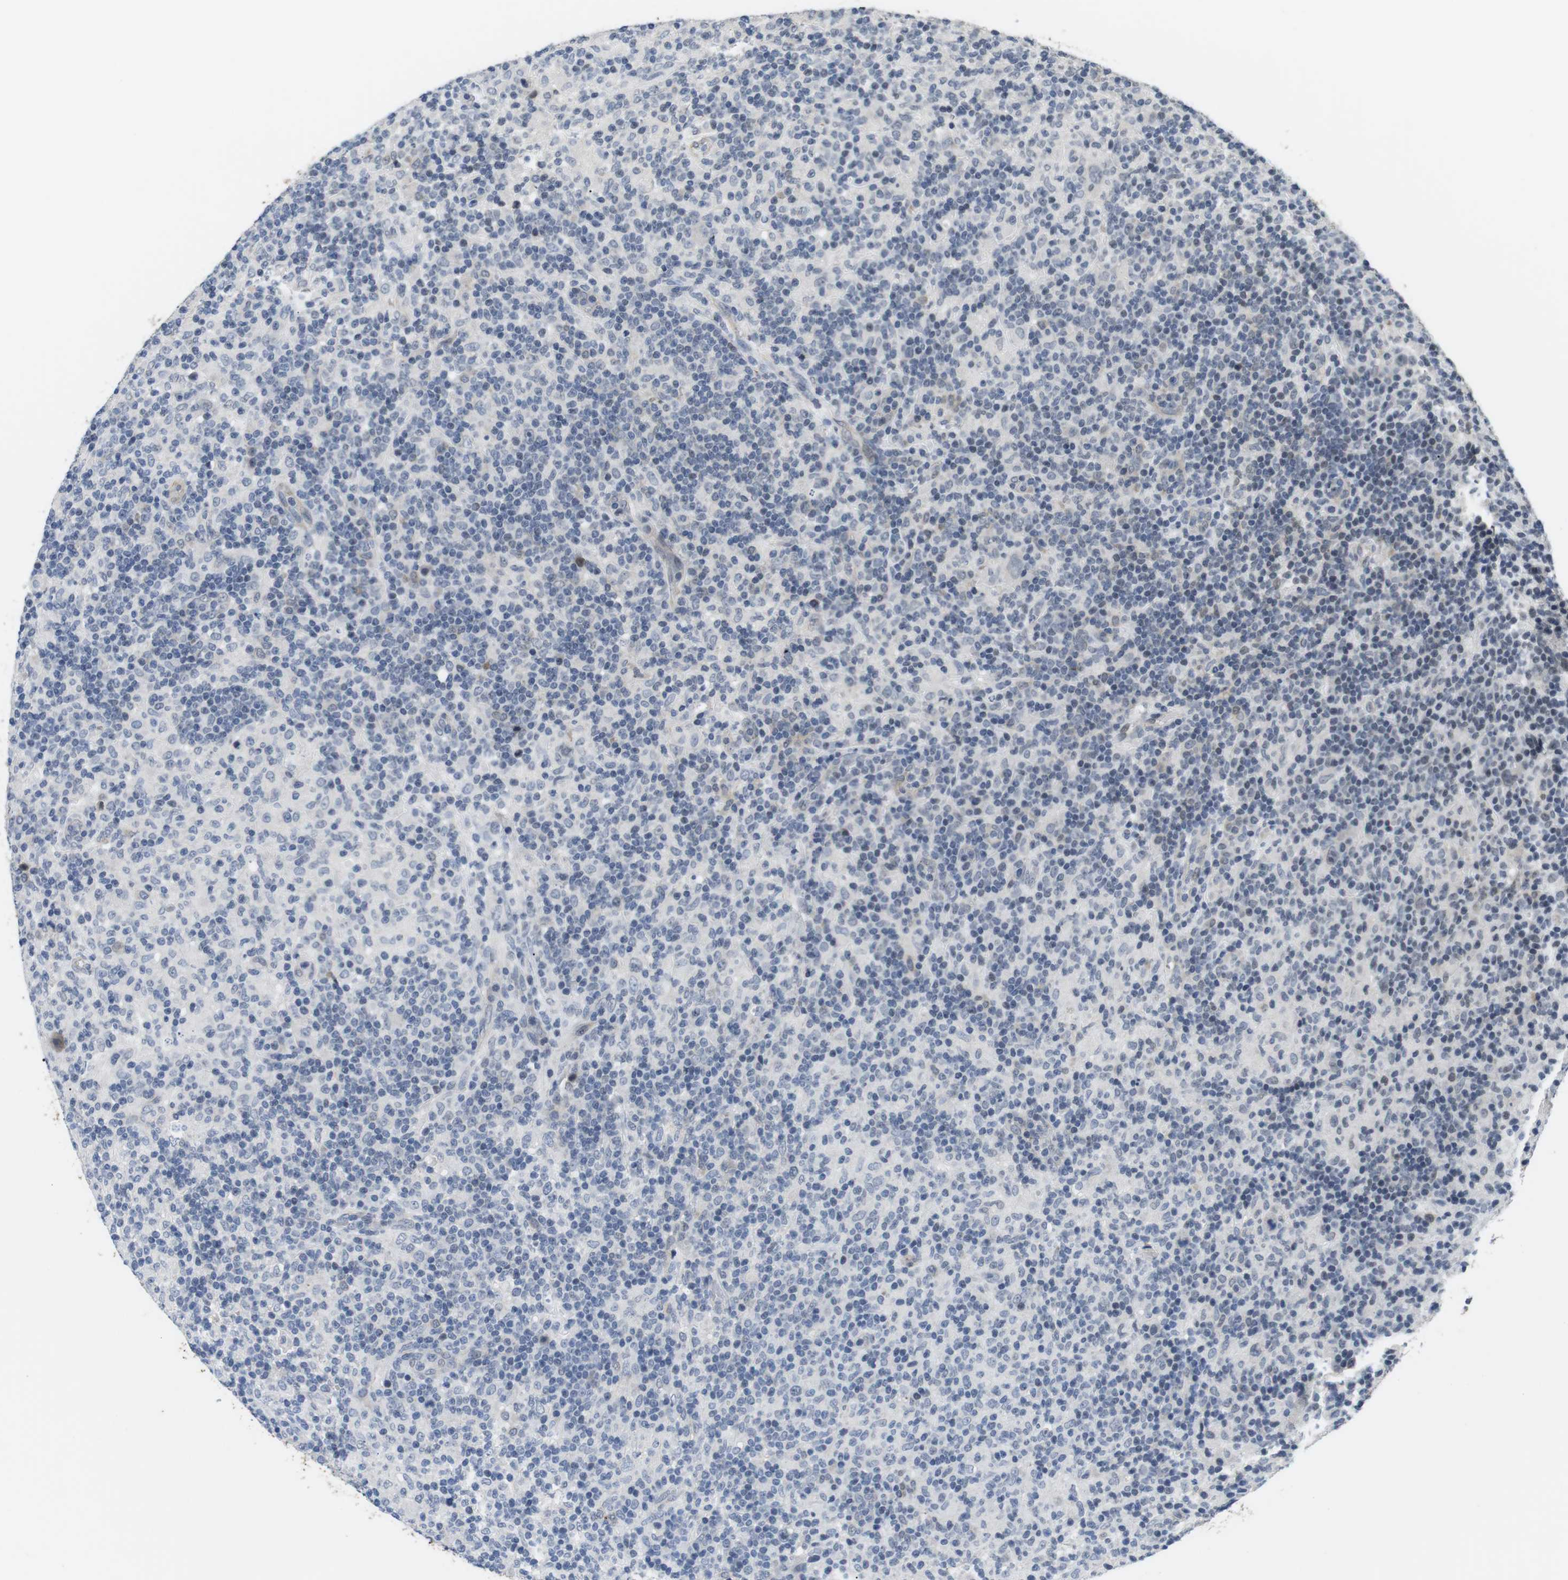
{"staining": {"intensity": "negative", "quantity": "none", "location": "none"}, "tissue": "lymphoma", "cell_type": "Tumor cells", "image_type": "cancer", "snomed": [{"axis": "morphology", "description": "Hodgkin's disease, NOS"}, {"axis": "topography", "description": "Lymph node"}], "caption": "Protein analysis of Hodgkin's disease displays no significant expression in tumor cells.", "gene": "NECTIN1", "patient": {"sex": "male", "age": 70}}